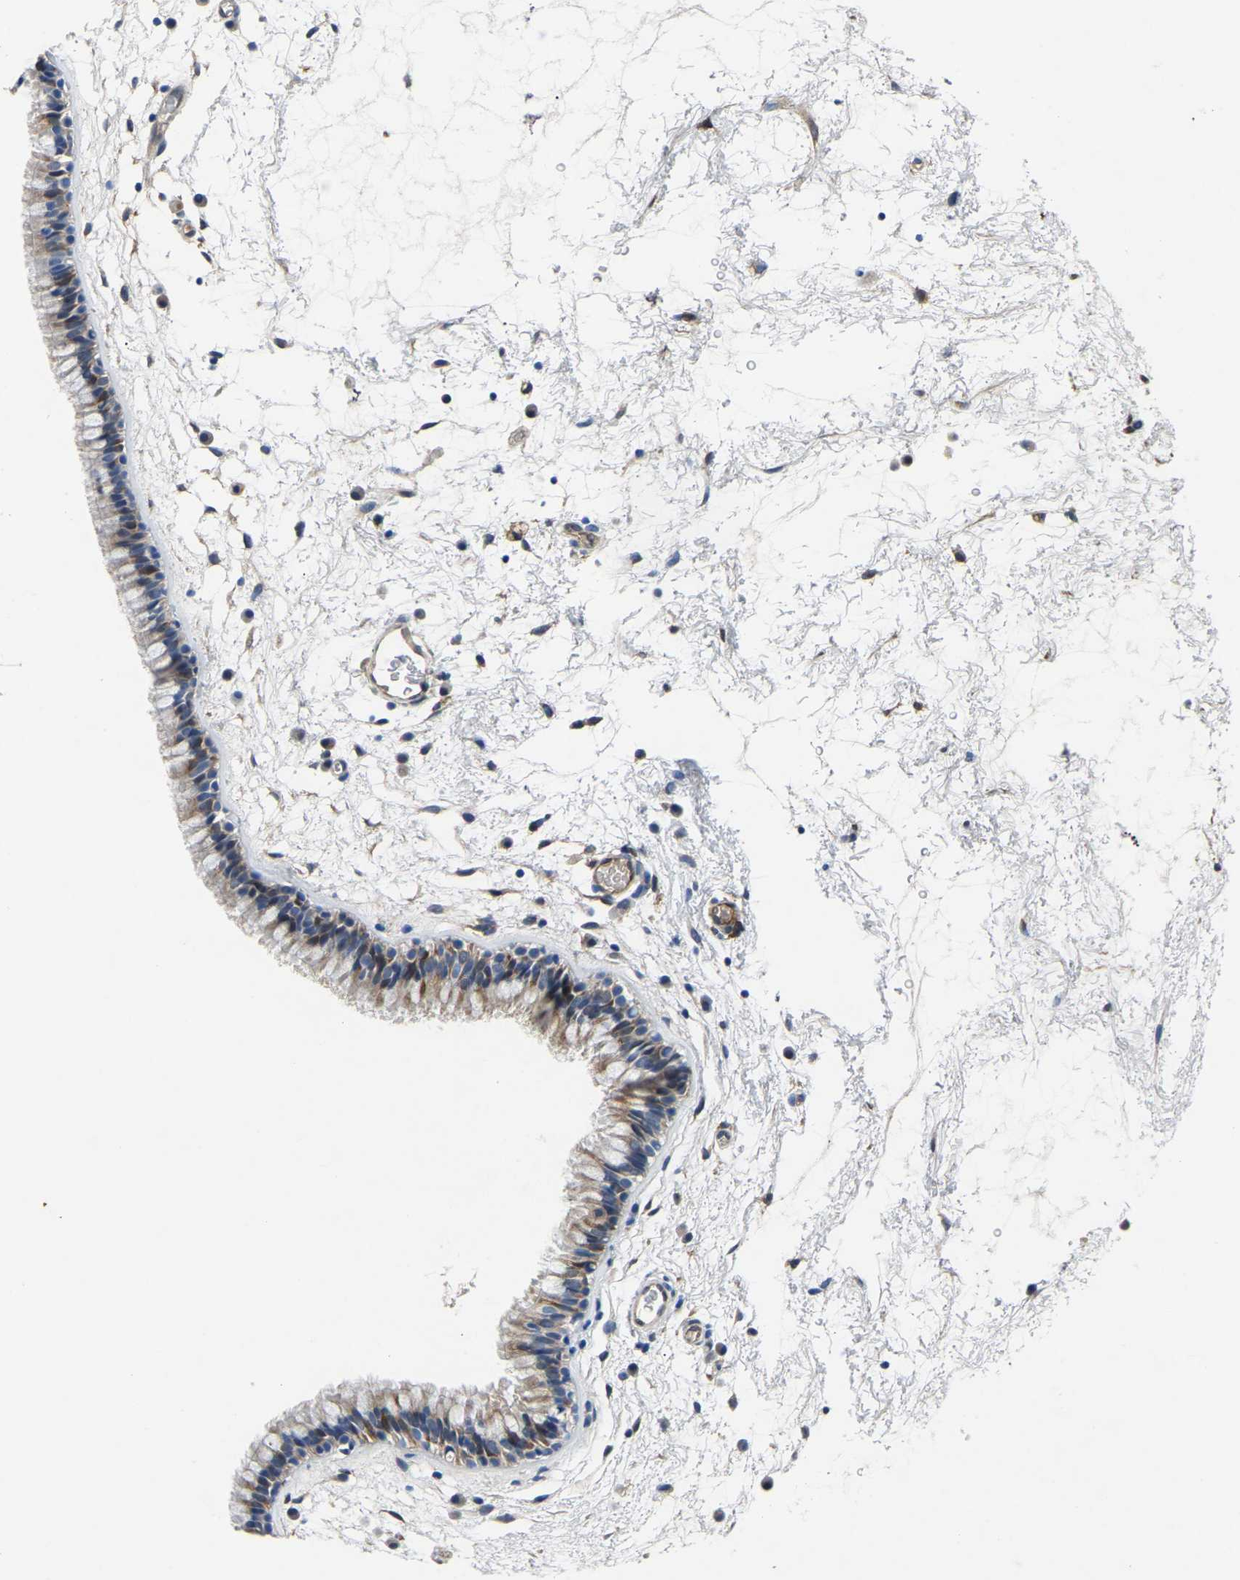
{"staining": {"intensity": "moderate", "quantity": "<25%", "location": "cytoplasmic/membranous"}, "tissue": "nasopharynx", "cell_type": "Respiratory epithelial cells", "image_type": "normal", "snomed": [{"axis": "morphology", "description": "Normal tissue, NOS"}, {"axis": "morphology", "description": "Inflammation, NOS"}, {"axis": "topography", "description": "Nasopharynx"}], "caption": "Immunohistochemical staining of benign nasopharynx displays low levels of moderate cytoplasmic/membranous expression in approximately <25% of respiratory epithelial cells. Nuclei are stained in blue.", "gene": "ATG2B", "patient": {"sex": "male", "age": 48}}